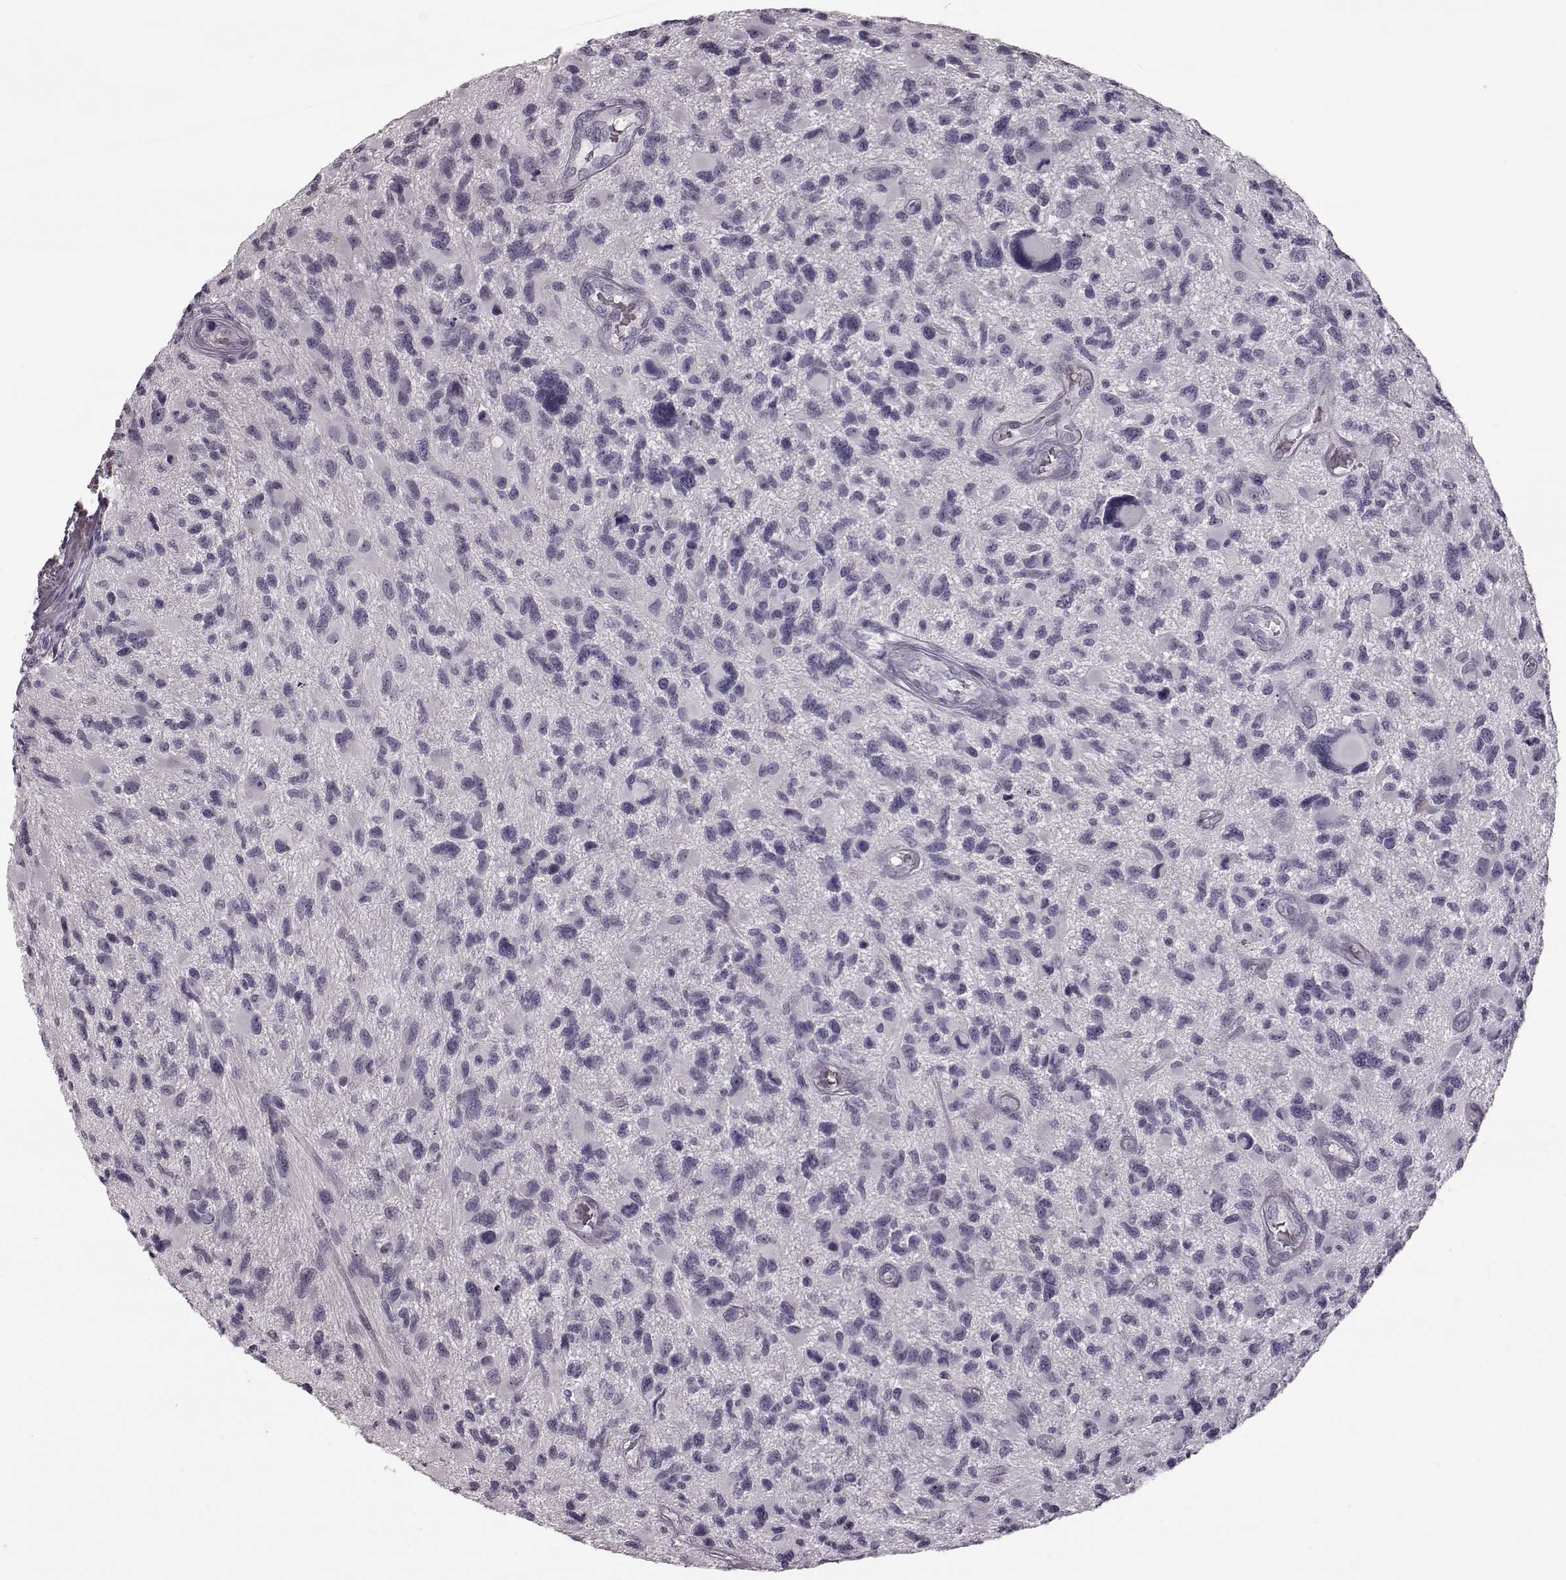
{"staining": {"intensity": "negative", "quantity": "none", "location": "none"}, "tissue": "glioma", "cell_type": "Tumor cells", "image_type": "cancer", "snomed": [{"axis": "morphology", "description": "Glioma, malignant, NOS"}, {"axis": "morphology", "description": "Glioma, malignant, High grade"}, {"axis": "topography", "description": "Brain"}], "caption": "Immunohistochemistry image of neoplastic tissue: human glioma stained with DAB shows no significant protein expression in tumor cells. Nuclei are stained in blue.", "gene": "ZNF433", "patient": {"sex": "female", "age": 71}}